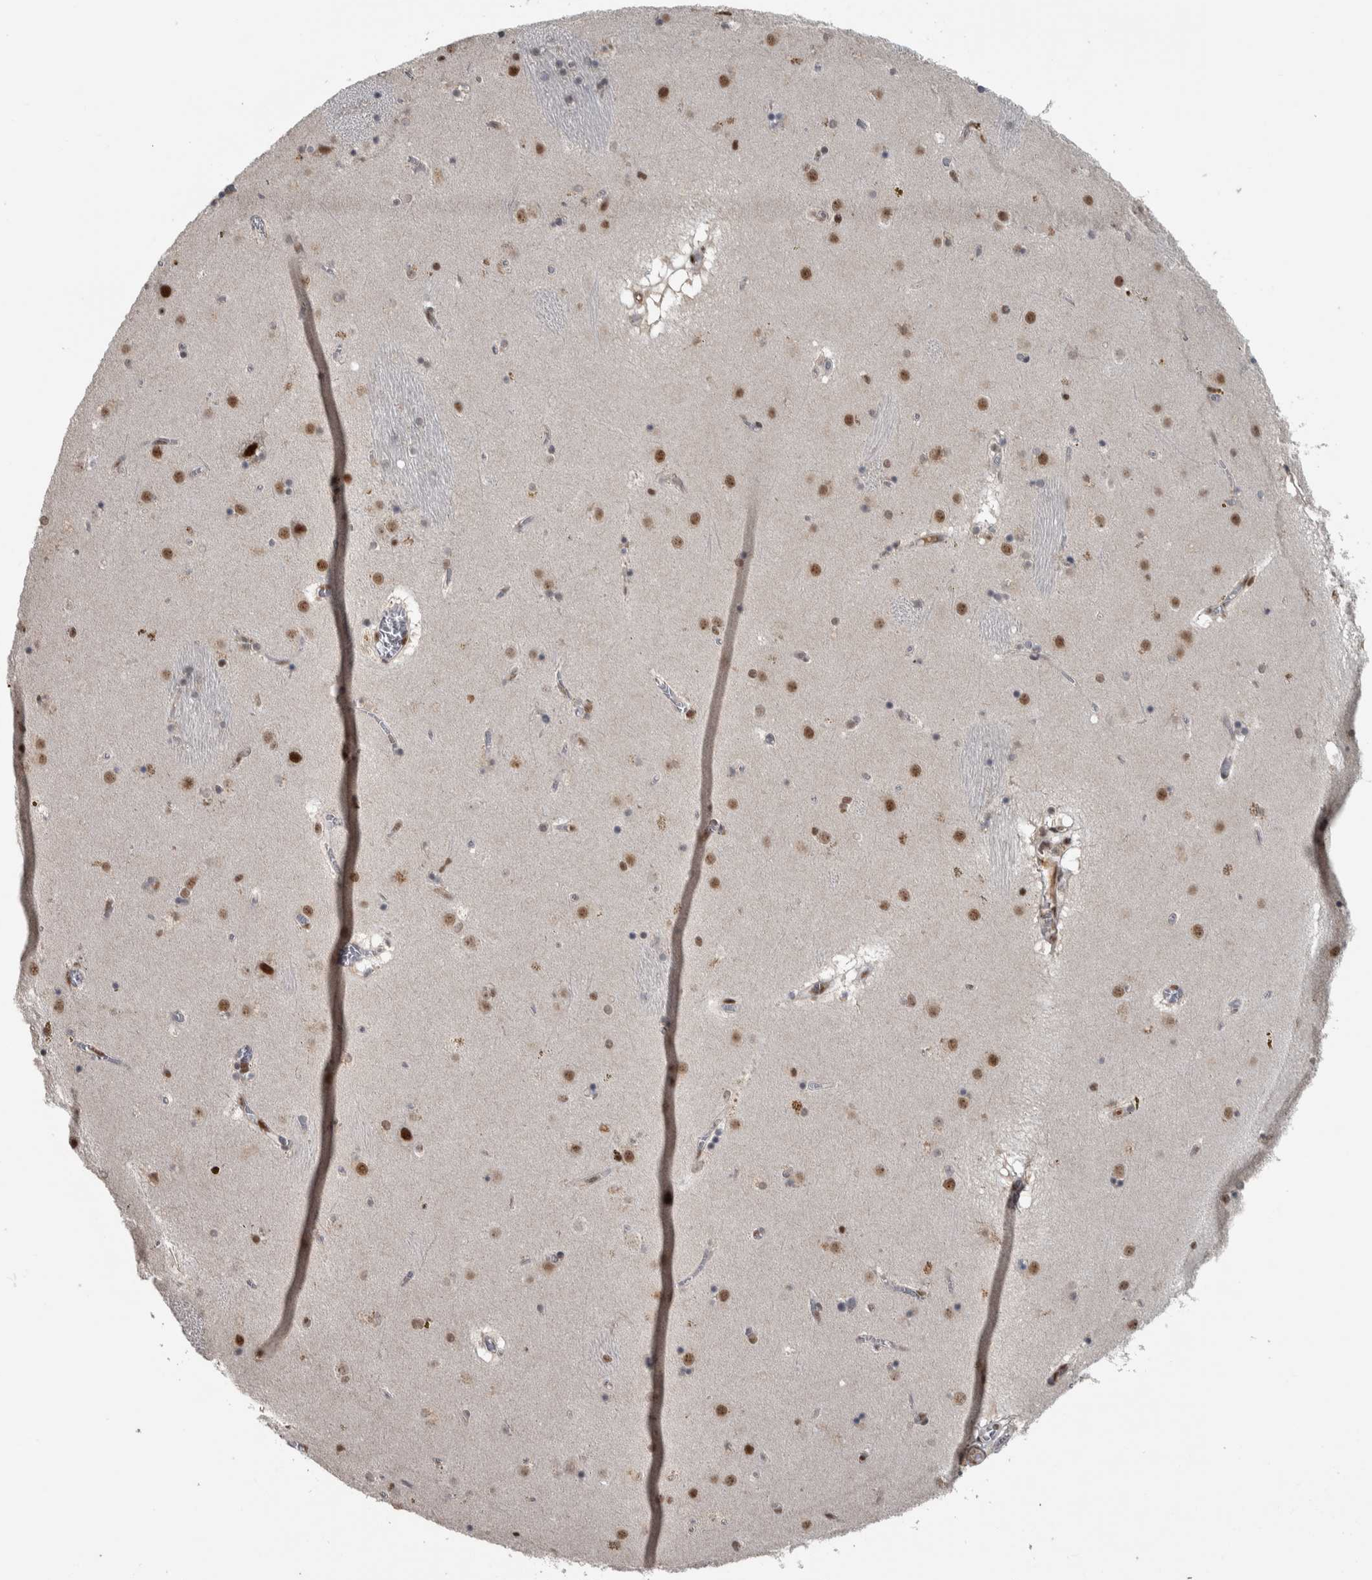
{"staining": {"intensity": "moderate", "quantity": "25%-75%", "location": "nuclear"}, "tissue": "caudate", "cell_type": "Glial cells", "image_type": "normal", "snomed": [{"axis": "morphology", "description": "Normal tissue, NOS"}, {"axis": "topography", "description": "Lateral ventricle wall"}], "caption": "Immunohistochemistry photomicrograph of unremarkable caudate stained for a protein (brown), which displays medium levels of moderate nuclear positivity in approximately 25%-75% of glial cells.", "gene": "DDX42", "patient": {"sex": "male", "age": 70}}